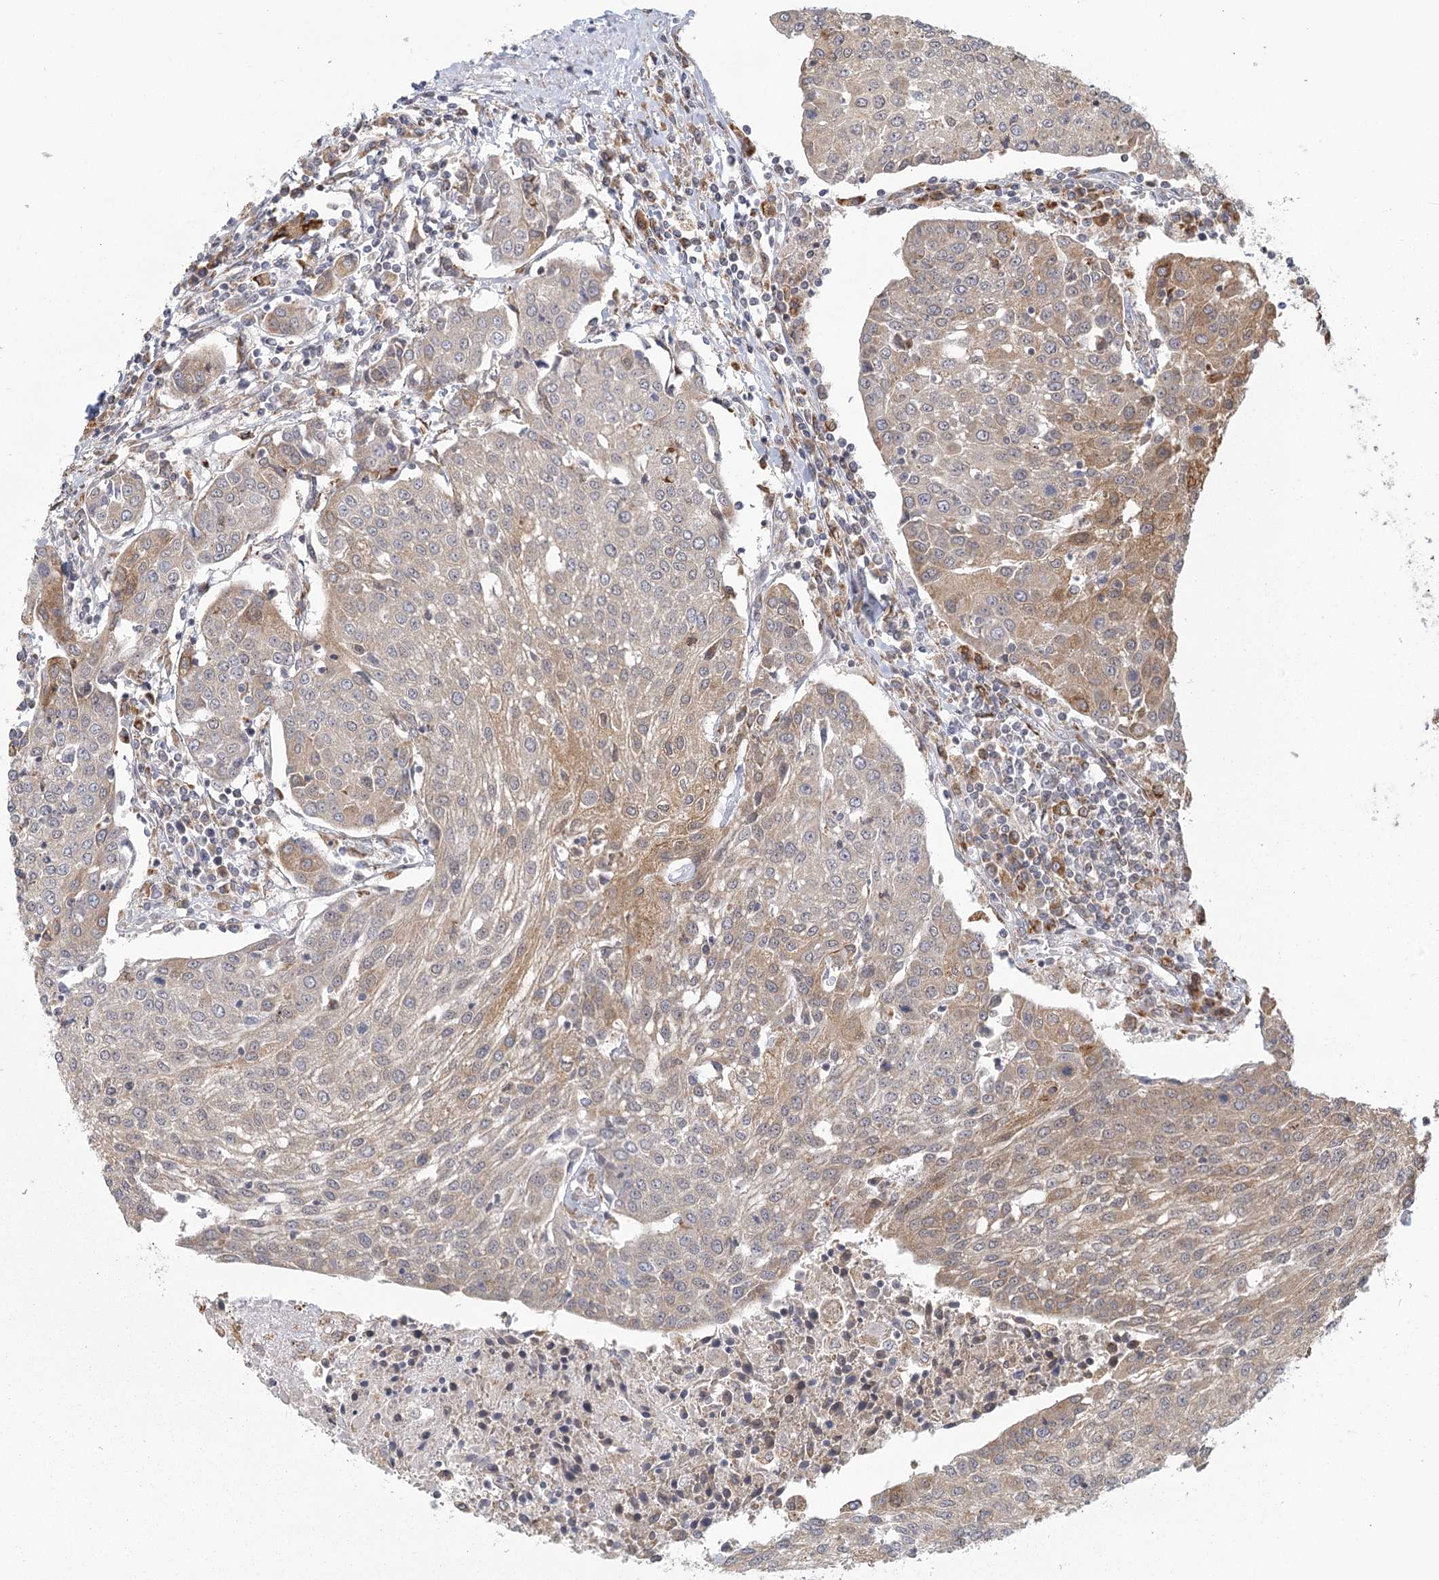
{"staining": {"intensity": "weak", "quantity": "25%-75%", "location": "cytoplasmic/membranous"}, "tissue": "urothelial cancer", "cell_type": "Tumor cells", "image_type": "cancer", "snomed": [{"axis": "morphology", "description": "Urothelial carcinoma, High grade"}, {"axis": "topography", "description": "Urinary bladder"}], "caption": "Protein staining demonstrates weak cytoplasmic/membranous positivity in about 25%-75% of tumor cells in urothelial cancer.", "gene": "LACTB", "patient": {"sex": "female", "age": 85}}